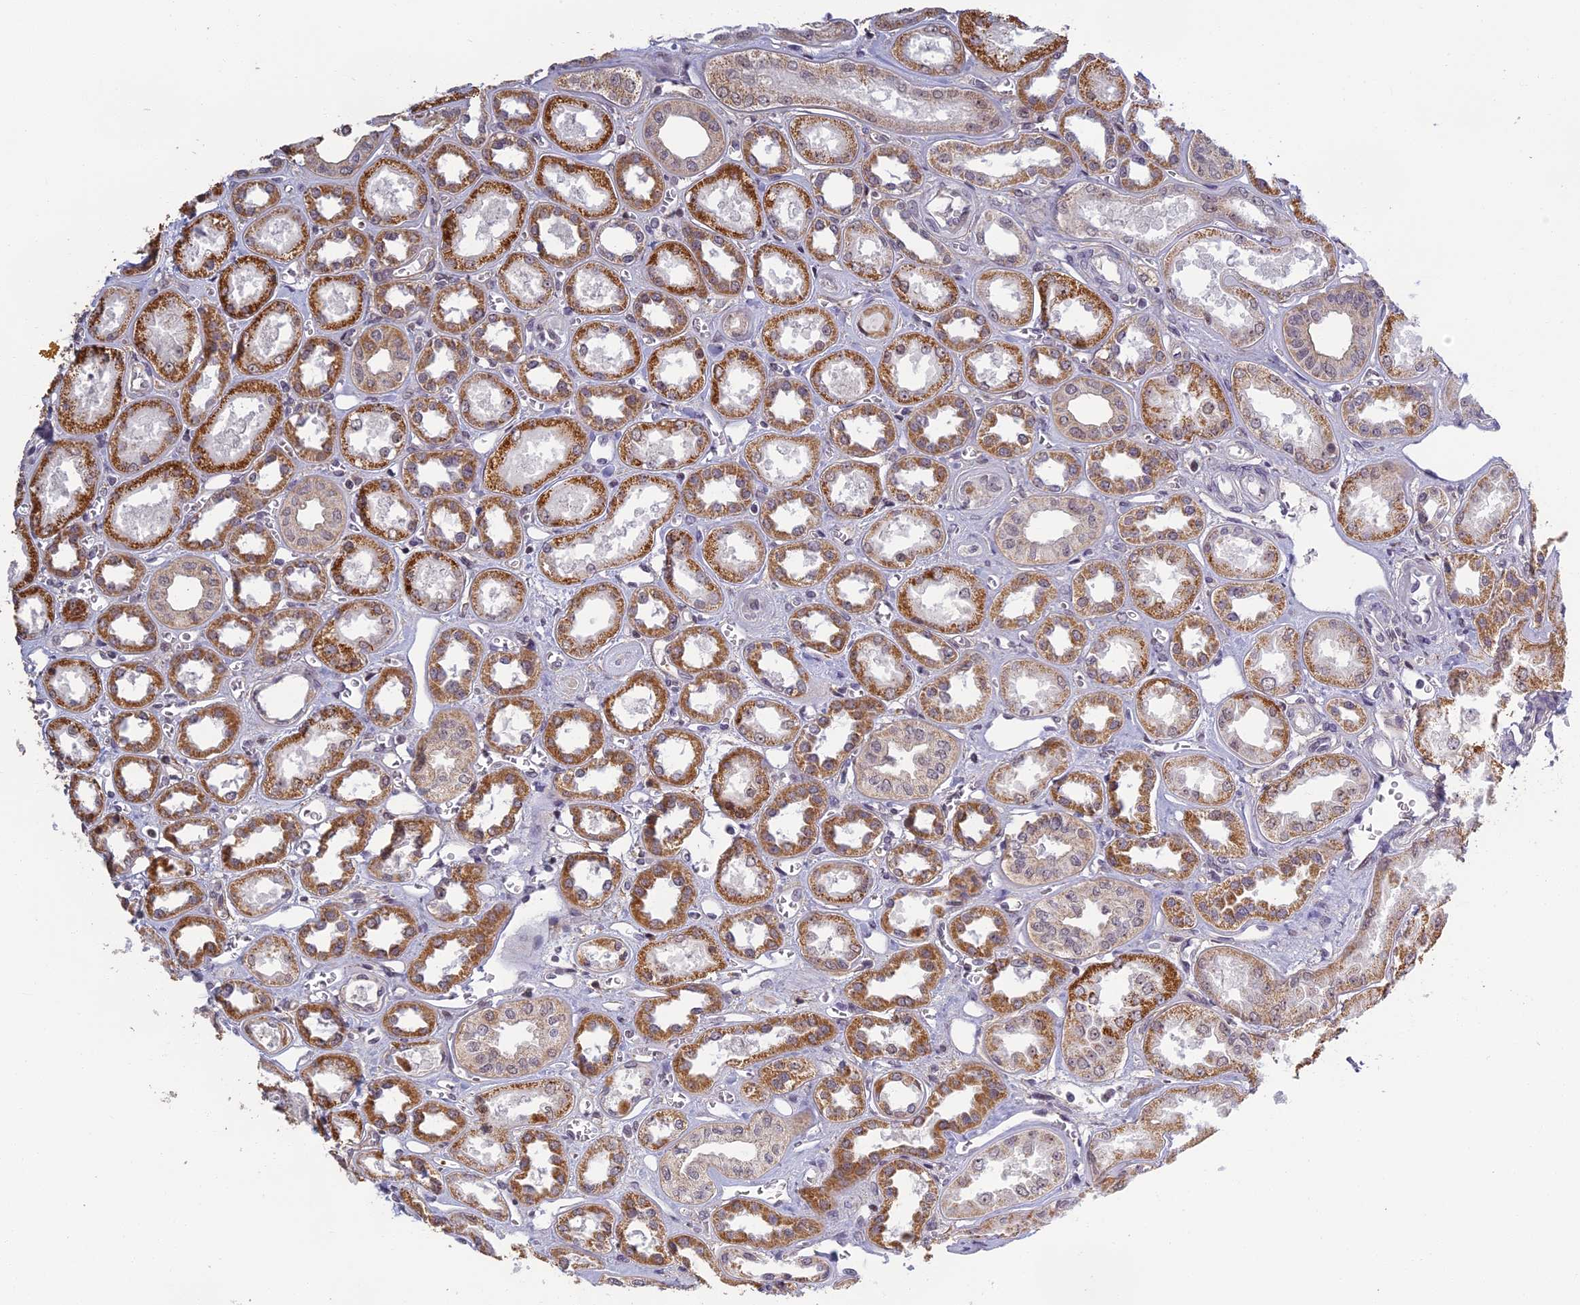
{"staining": {"intensity": "weak", "quantity": "<25%", "location": "nuclear"}, "tissue": "kidney", "cell_type": "Cells in glomeruli", "image_type": "normal", "snomed": [{"axis": "morphology", "description": "Normal tissue, NOS"}, {"axis": "morphology", "description": "Adenocarcinoma, NOS"}, {"axis": "topography", "description": "Kidney"}], "caption": "A high-resolution histopathology image shows IHC staining of unremarkable kidney, which displays no significant positivity in cells in glomeruli.", "gene": "MORF4L1", "patient": {"sex": "female", "age": 68}}